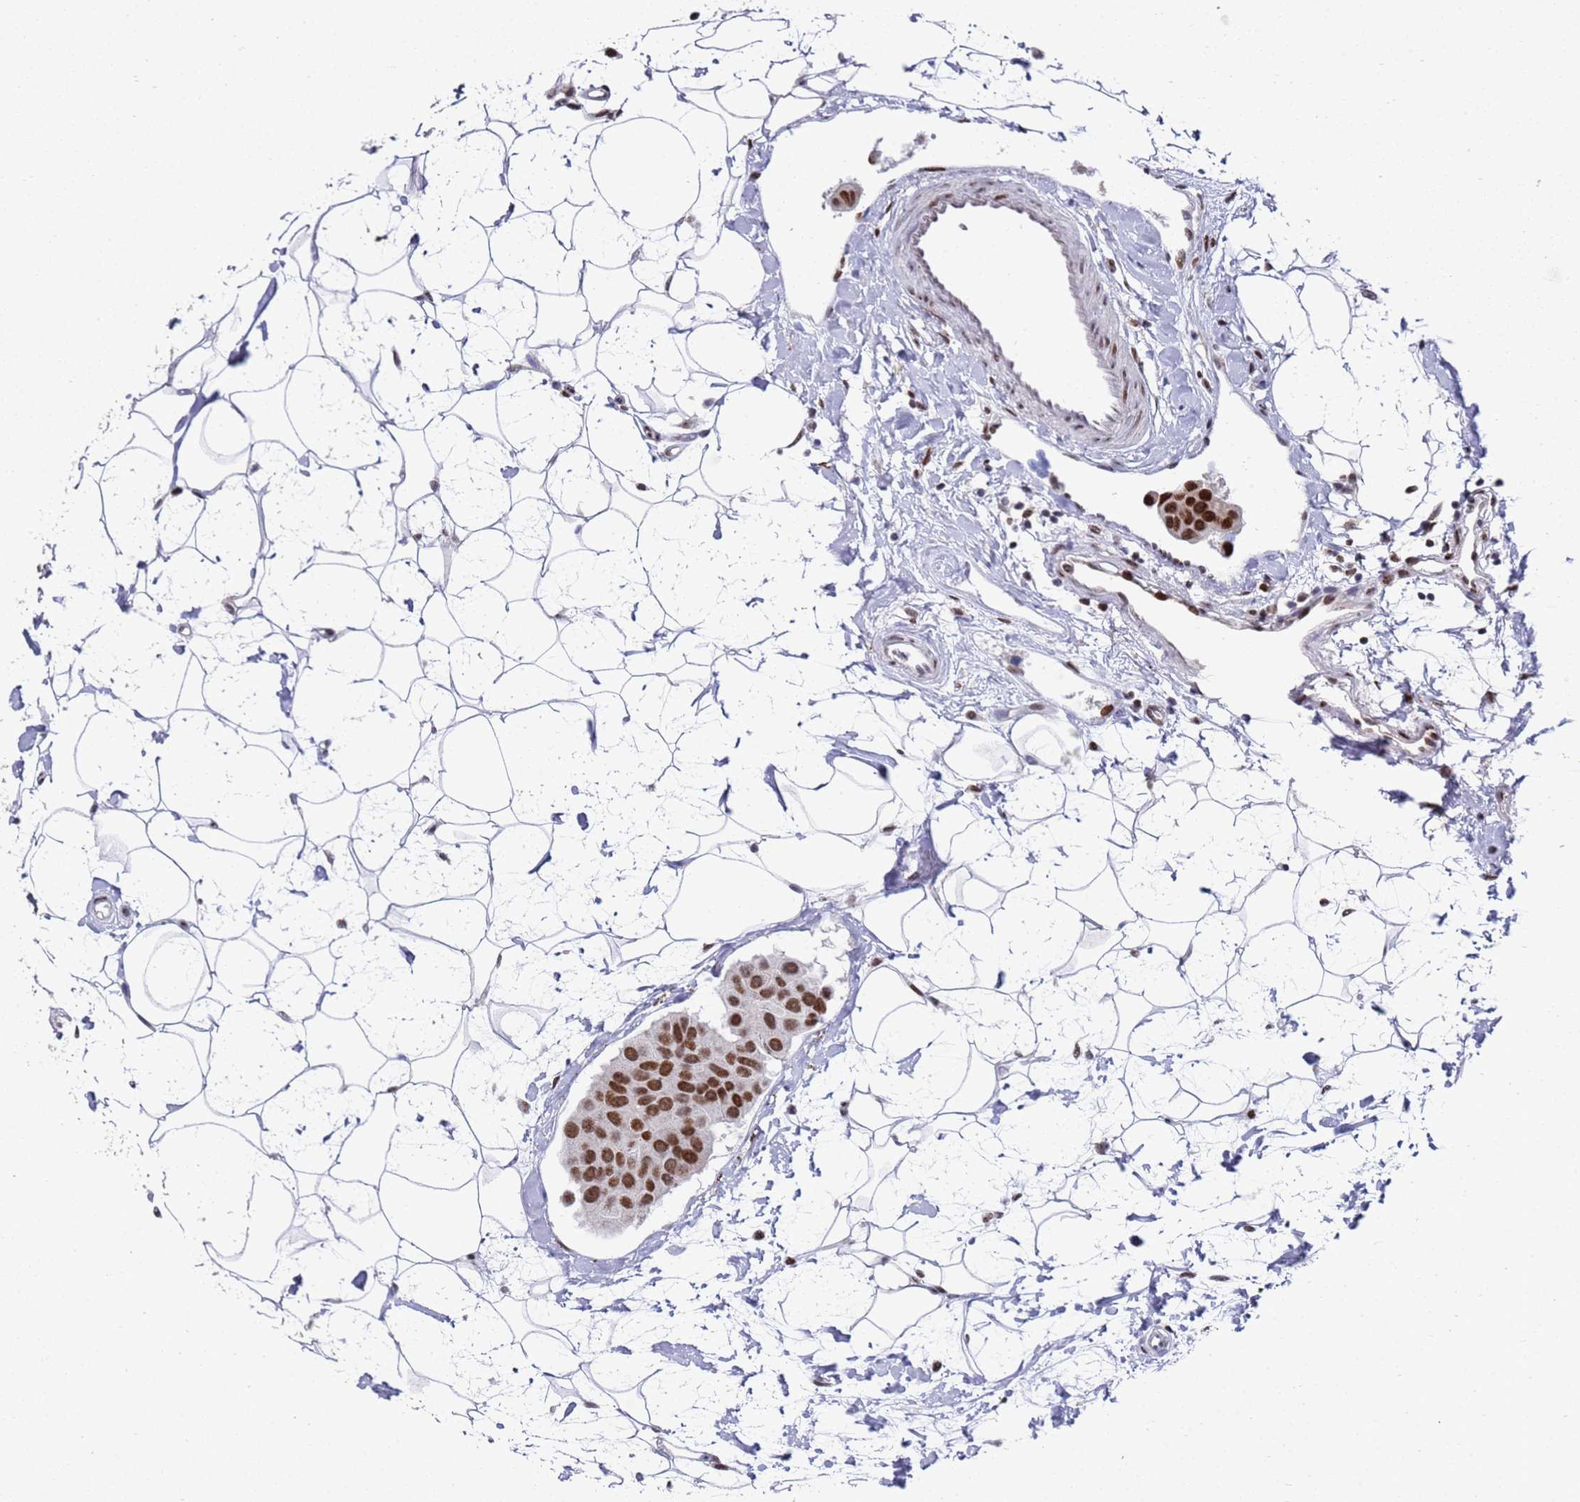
{"staining": {"intensity": "strong", "quantity": ">75%", "location": "nuclear"}, "tissue": "breast cancer", "cell_type": "Tumor cells", "image_type": "cancer", "snomed": [{"axis": "morphology", "description": "Normal tissue, NOS"}, {"axis": "morphology", "description": "Duct carcinoma"}, {"axis": "topography", "description": "Breast"}], "caption": "Immunohistochemical staining of breast cancer demonstrates high levels of strong nuclear staining in about >75% of tumor cells.", "gene": "COPS6", "patient": {"sex": "female", "age": 39}}